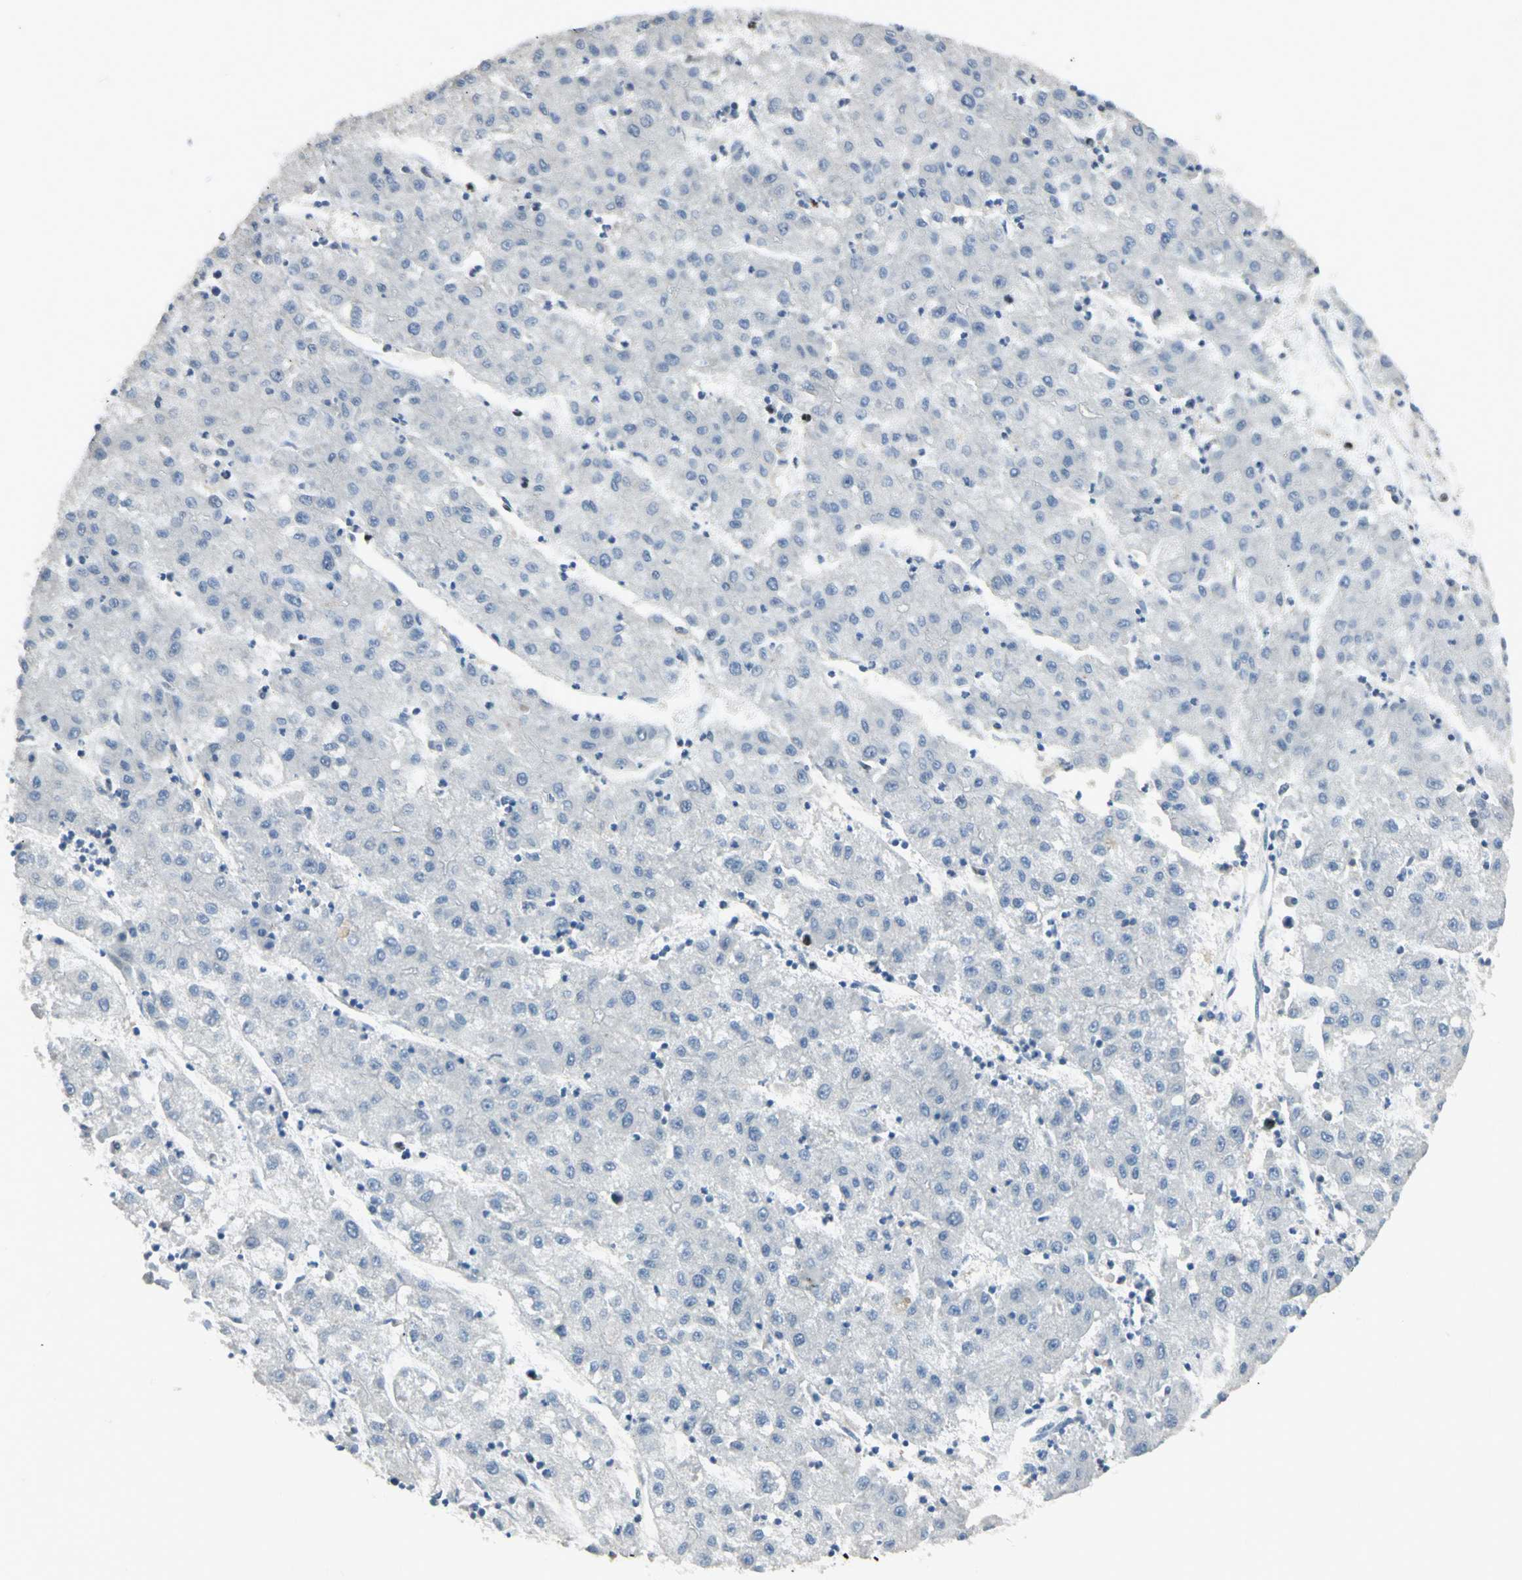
{"staining": {"intensity": "negative", "quantity": "none", "location": "none"}, "tissue": "liver cancer", "cell_type": "Tumor cells", "image_type": "cancer", "snomed": [{"axis": "morphology", "description": "Carcinoma, Hepatocellular, NOS"}, {"axis": "topography", "description": "Liver"}], "caption": "Tumor cells are negative for protein expression in human liver hepatocellular carcinoma.", "gene": "BCL6", "patient": {"sex": "male", "age": 72}}